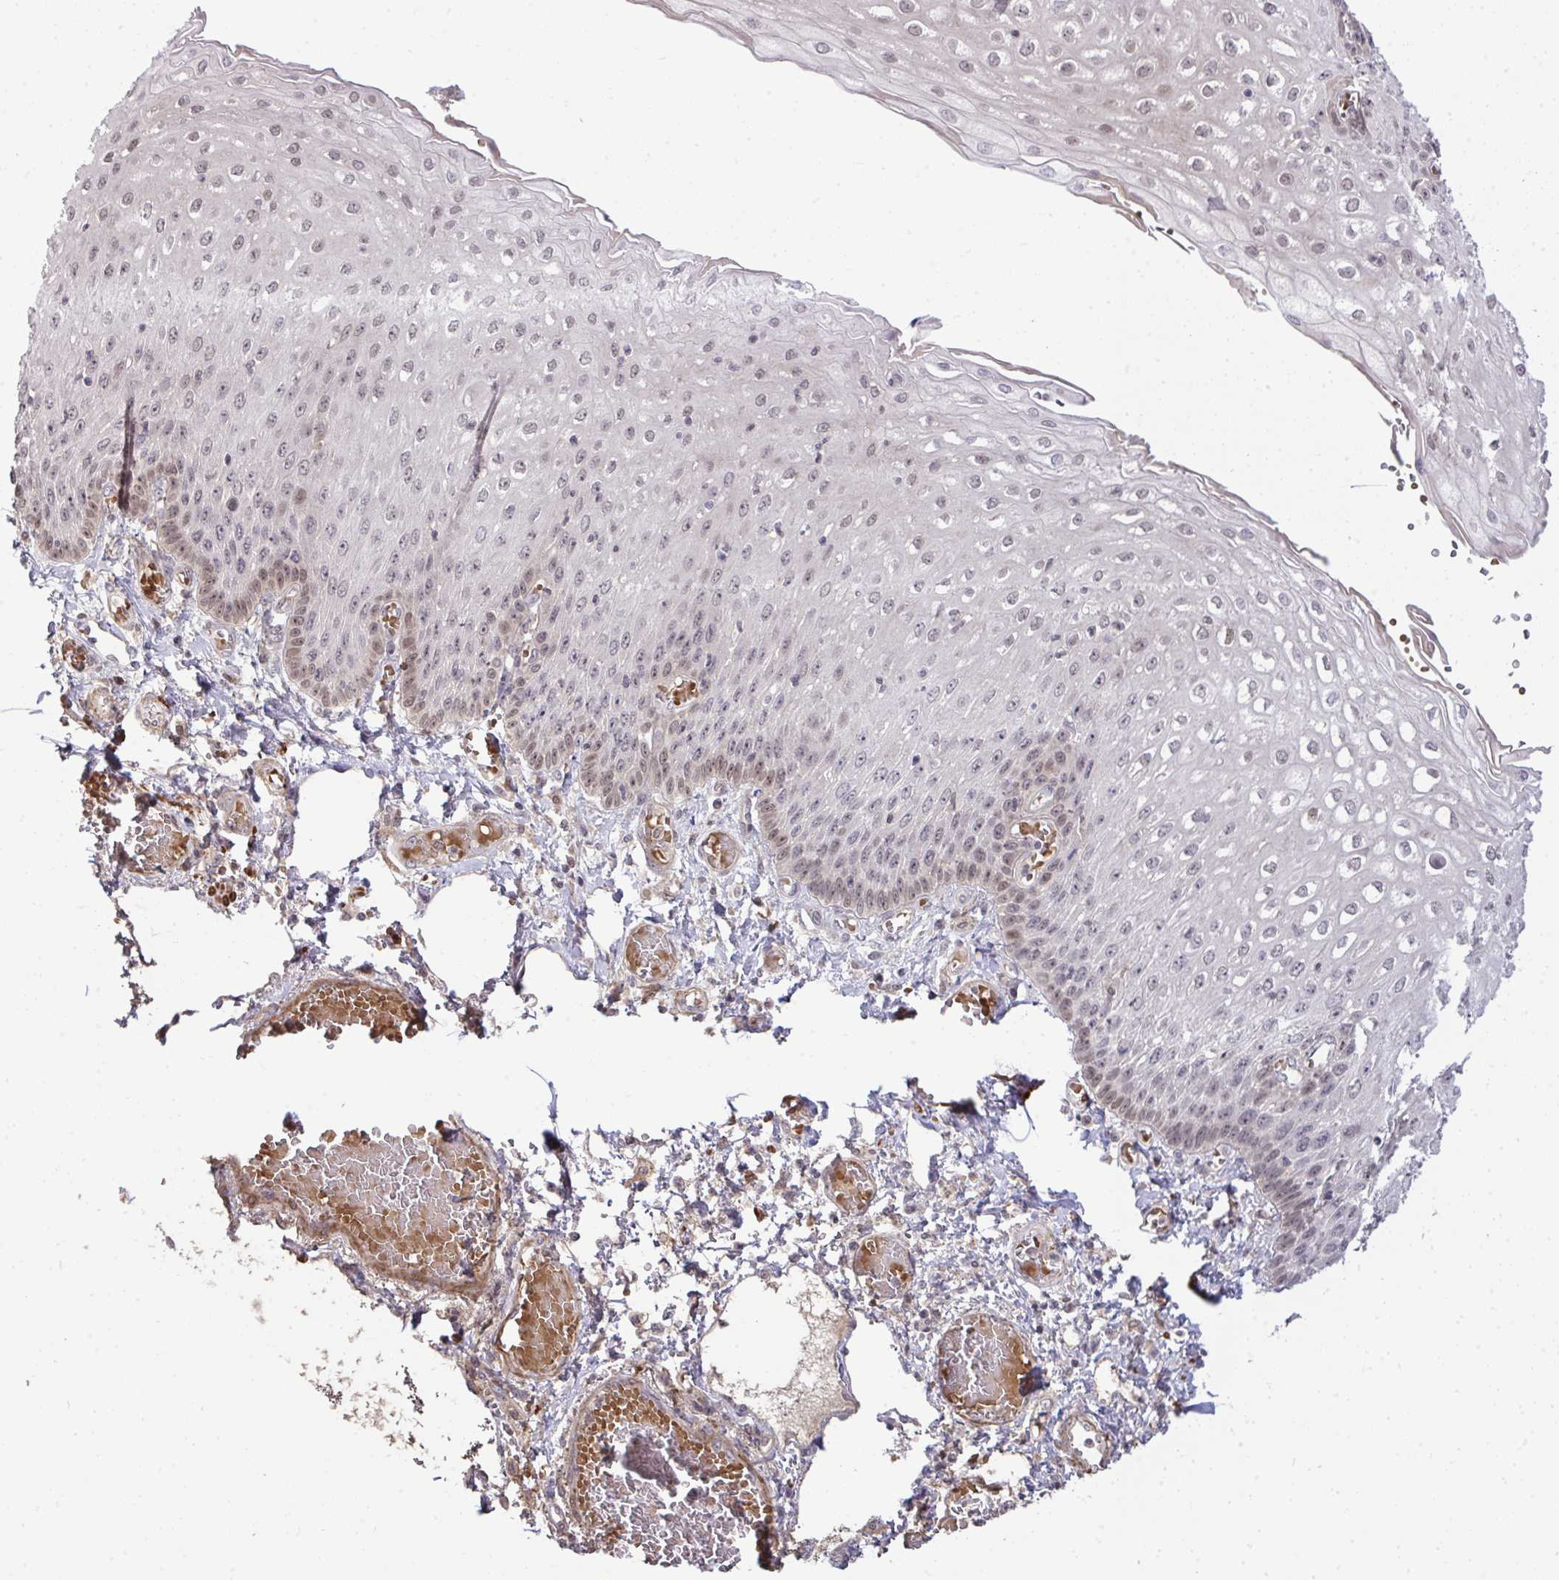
{"staining": {"intensity": "weak", "quantity": "25%-75%", "location": "nuclear"}, "tissue": "esophagus", "cell_type": "Squamous epithelial cells", "image_type": "normal", "snomed": [{"axis": "morphology", "description": "Normal tissue, NOS"}, {"axis": "morphology", "description": "Adenocarcinoma, NOS"}, {"axis": "topography", "description": "Esophagus"}], "caption": "An image showing weak nuclear staining in approximately 25%-75% of squamous epithelial cells in normal esophagus, as visualized by brown immunohistochemical staining.", "gene": "ZSCAN9", "patient": {"sex": "male", "age": 81}}